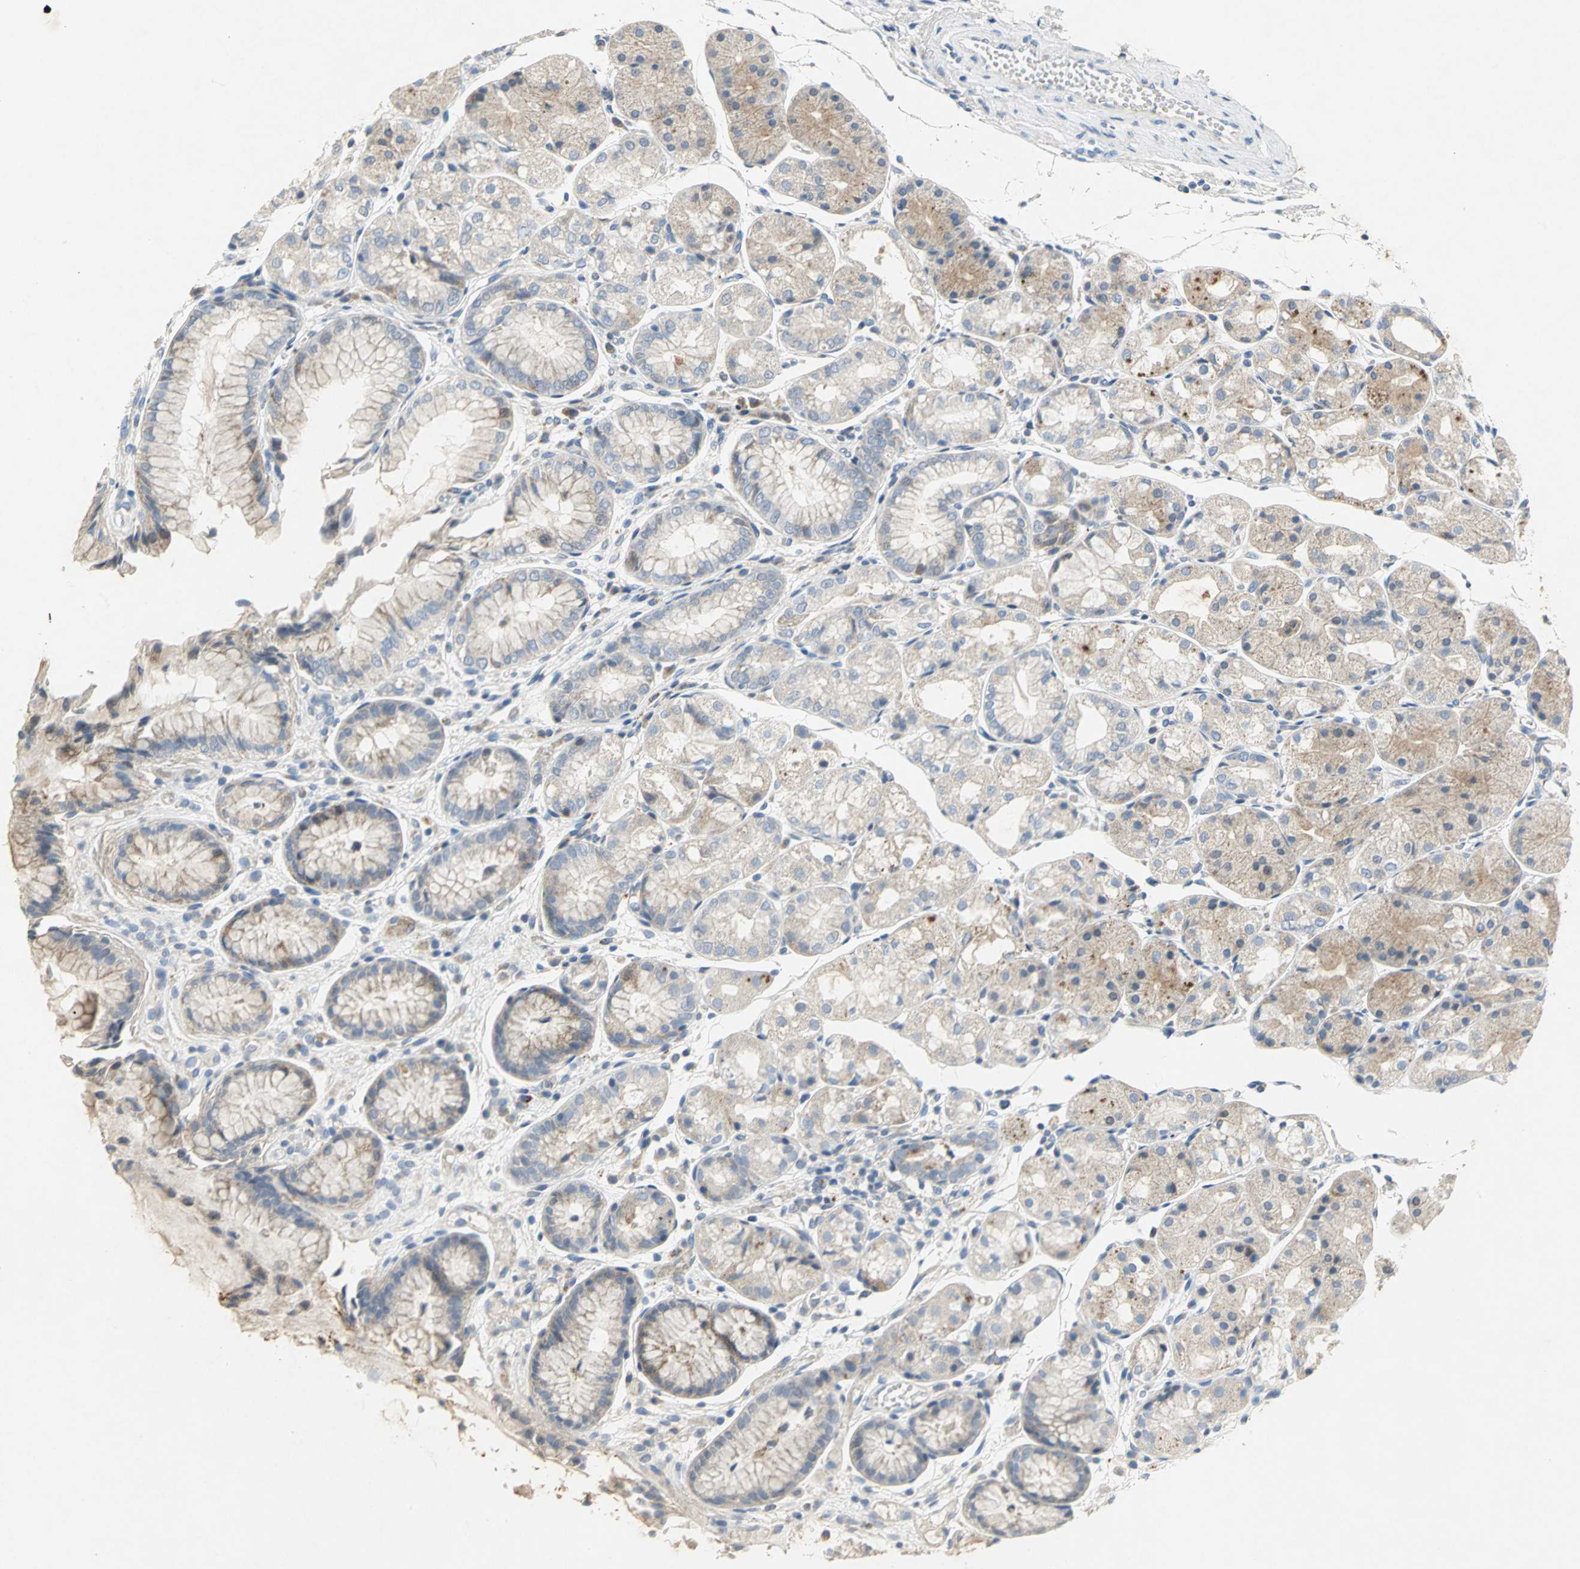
{"staining": {"intensity": "moderate", "quantity": ">75%", "location": "cytoplasmic/membranous"}, "tissue": "stomach", "cell_type": "Glandular cells", "image_type": "normal", "snomed": [{"axis": "morphology", "description": "Normal tissue, NOS"}, {"axis": "topography", "description": "Stomach, upper"}], "caption": "Immunohistochemical staining of unremarkable human stomach exhibits >75% levels of moderate cytoplasmic/membranous protein expression in approximately >75% of glandular cells. The staining was performed using DAB (3,3'-diaminobenzidine) to visualize the protein expression in brown, while the nuclei were stained in blue with hematoxylin (Magnification: 20x).", "gene": "SPPL2B", "patient": {"sex": "male", "age": 72}}